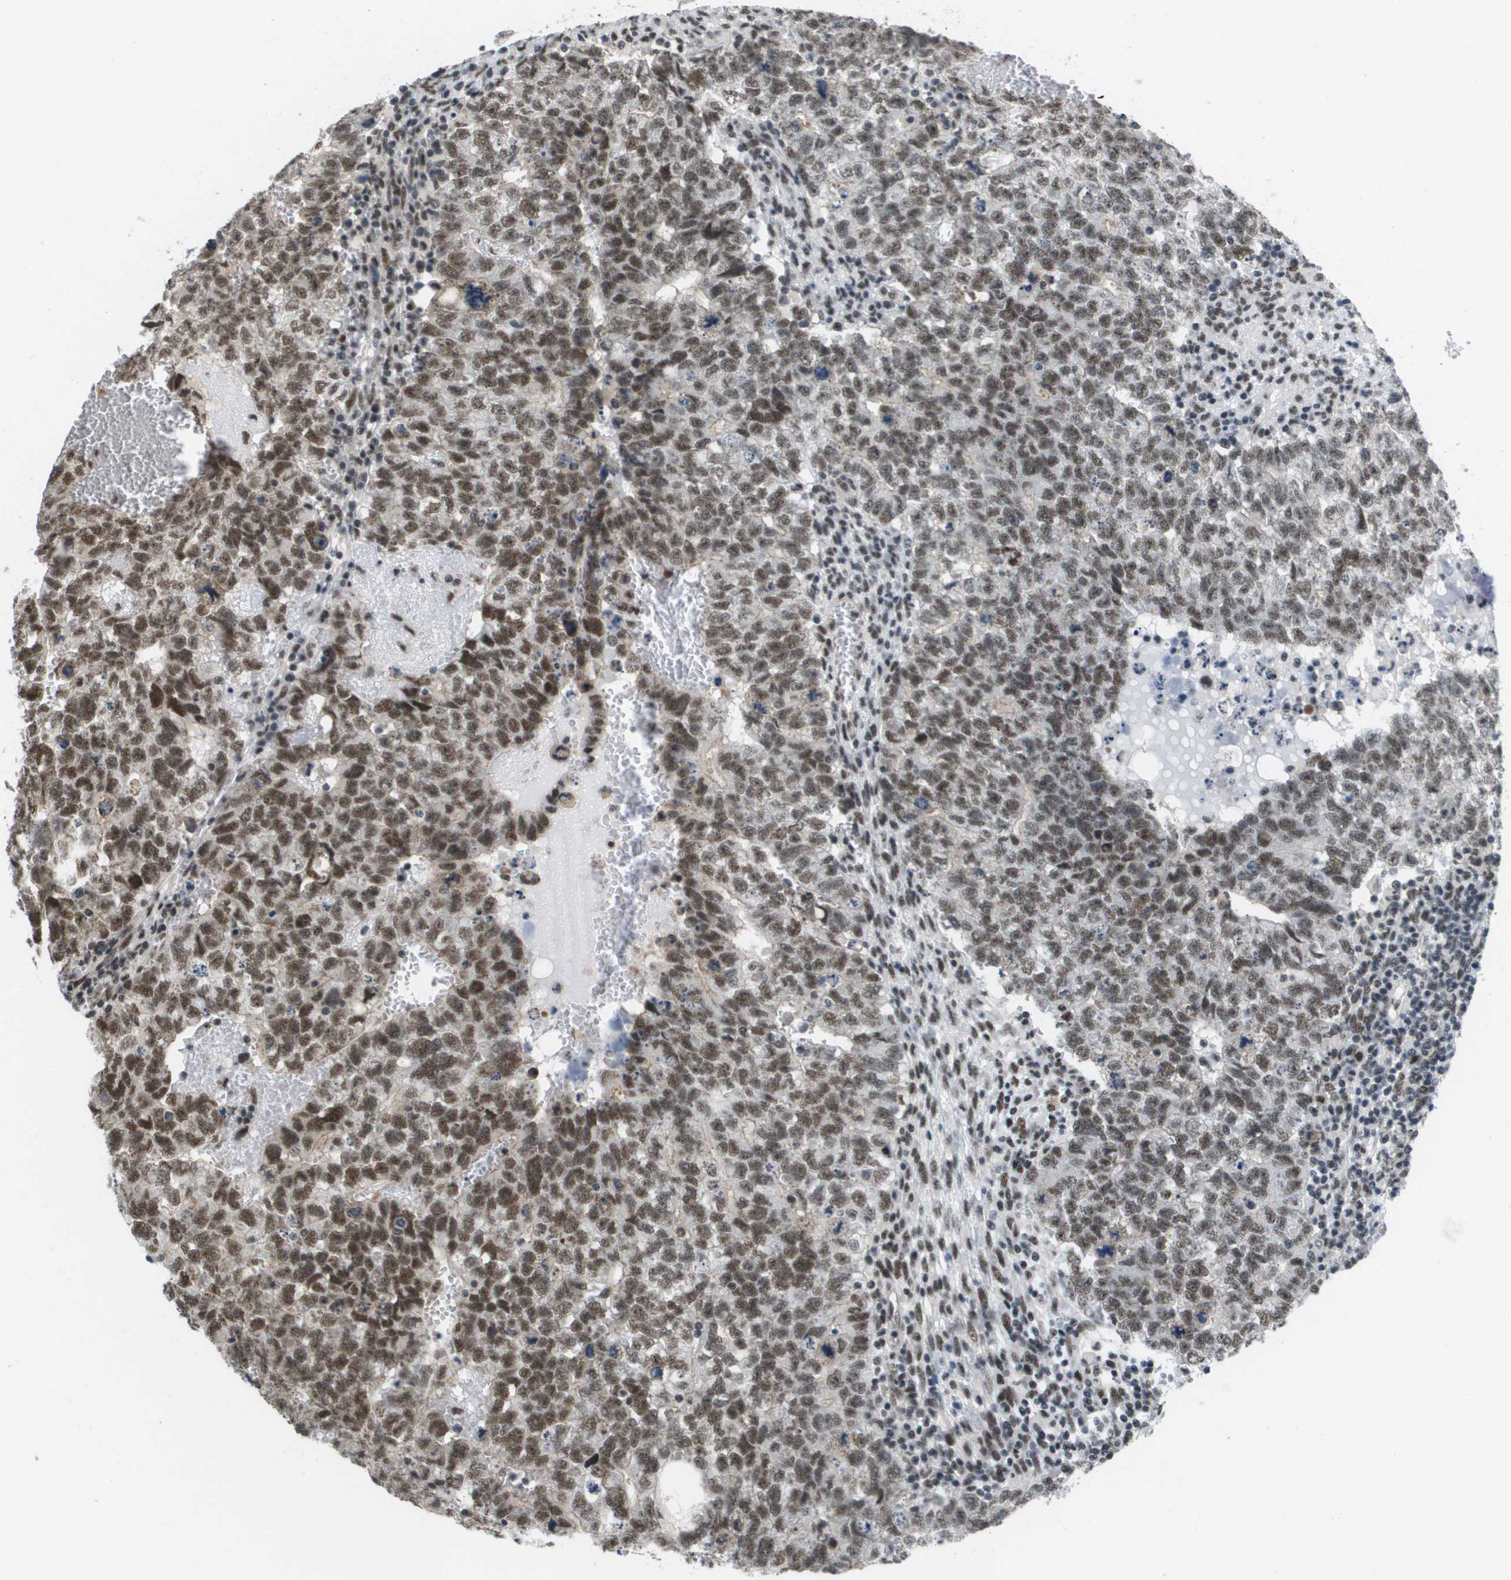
{"staining": {"intensity": "moderate", "quantity": ">75%", "location": "nuclear"}, "tissue": "testis cancer", "cell_type": "Tumor cells", "image_type": "cancer", "snomed": [{"axis": "morphology", "description": "Seminoma, NOS"}, {"axis": "morphology", "description": "Carcinoma, Embryonal, NOS"}, {"axis": "topography", "description": "Testis"}], "caption": "Testis cancer tissue reveals moderate nuclear expression in approximately >75% of tumor cells, visualized by immunohistochemistry. Nuclei are stained in blue.", "gene": "ISY1", "patient": {"sex": "male", "age": 38}}